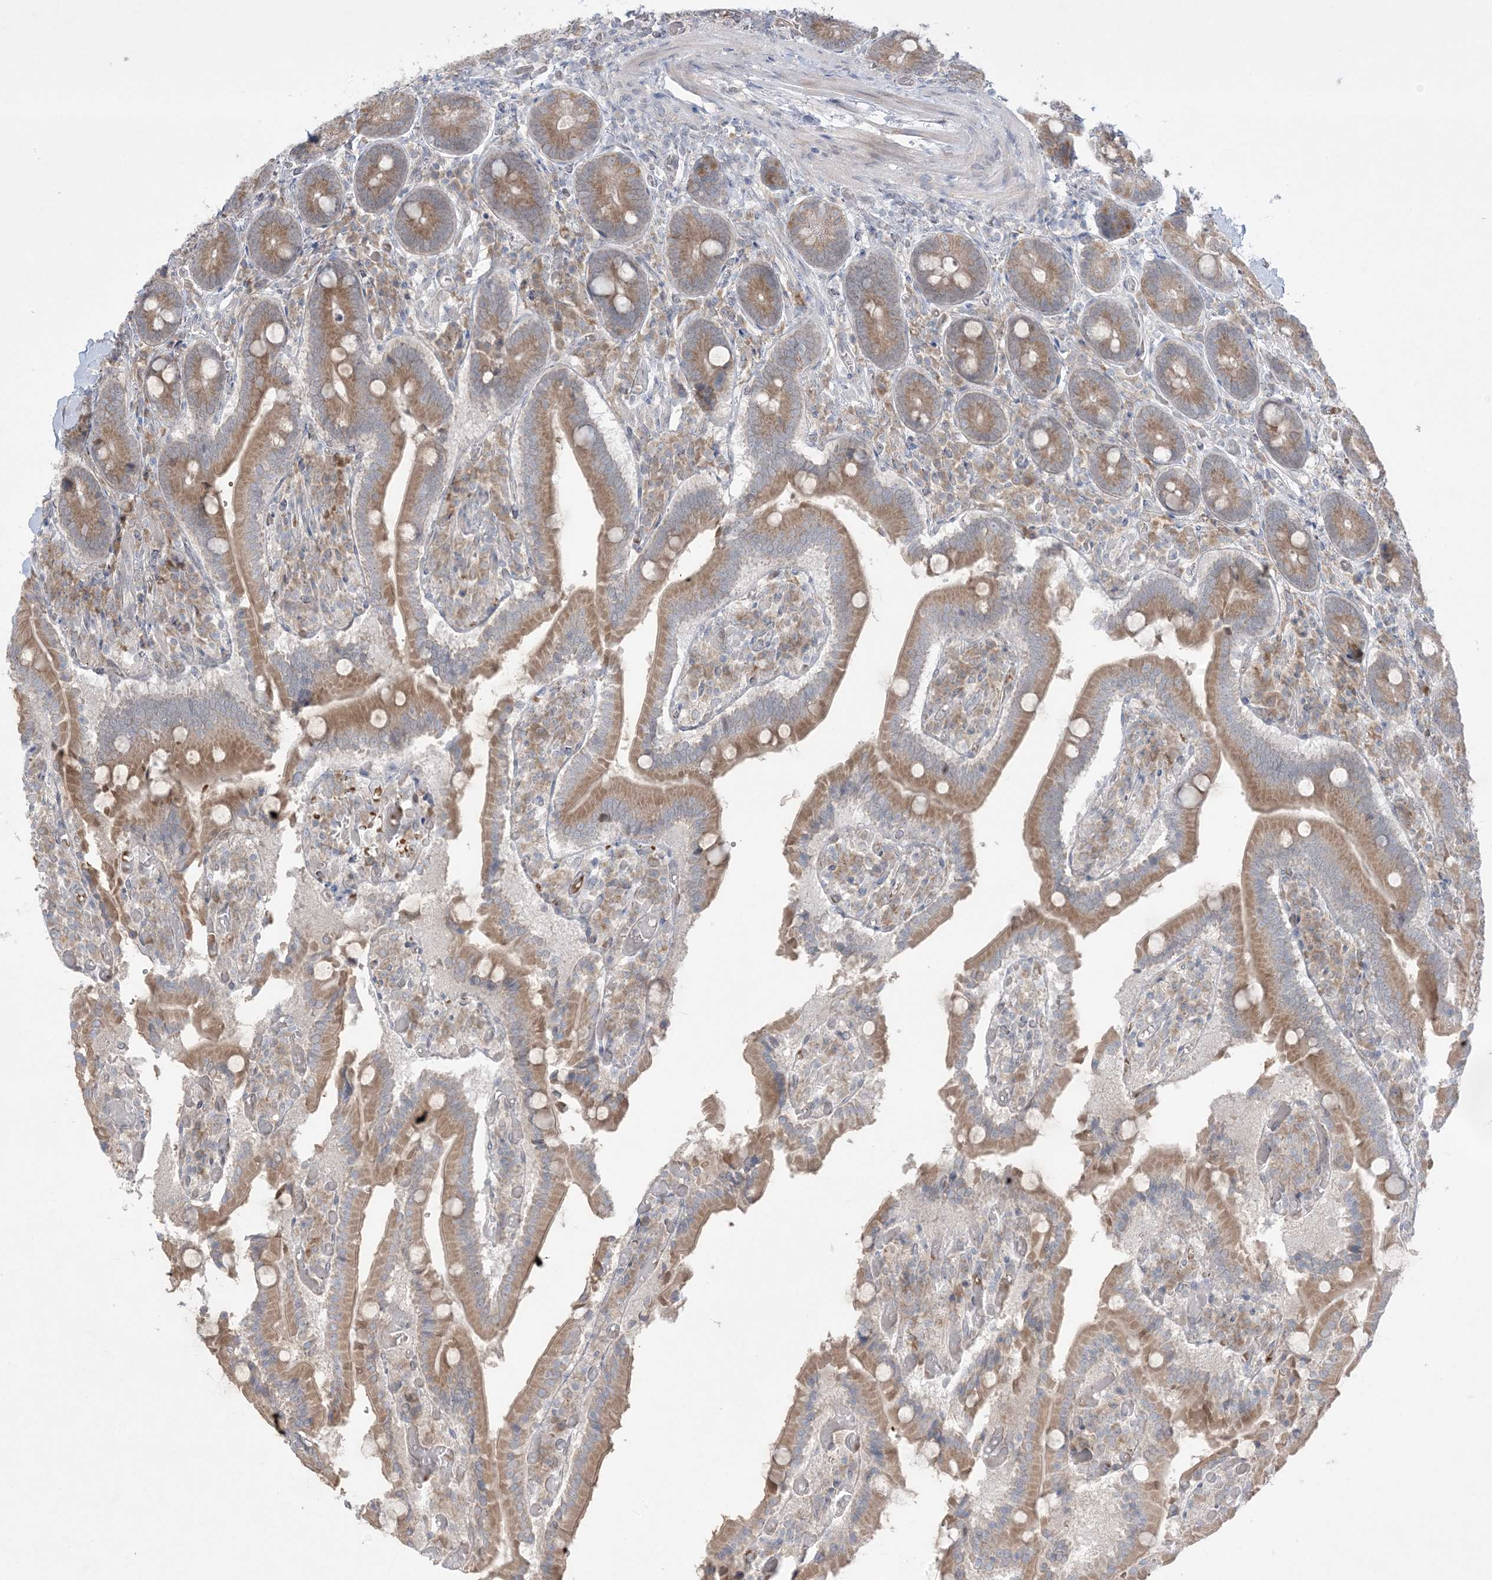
{"staining": {"intensity": "moderate", "quantity": ">75%", "location": "cytoplasmic/membranous"}, "tissue": "duodenum", "cell_type": "Glandular cells", "image_type": "normal", "snomed": [{"axis": "morphology", "description": "Normal tissue, NOS"}, {"axis": "topography", "description": "Duodenum"}], "caption": "Immunohistochemistry (IHC) of unremarkable duodenum reveals medium levels of moderate cytoplasmic/membranous positivity in approximately >75% of glandular cells.", "gene": "MMGT1", "patient": {"sex": "female", "age": 62}}